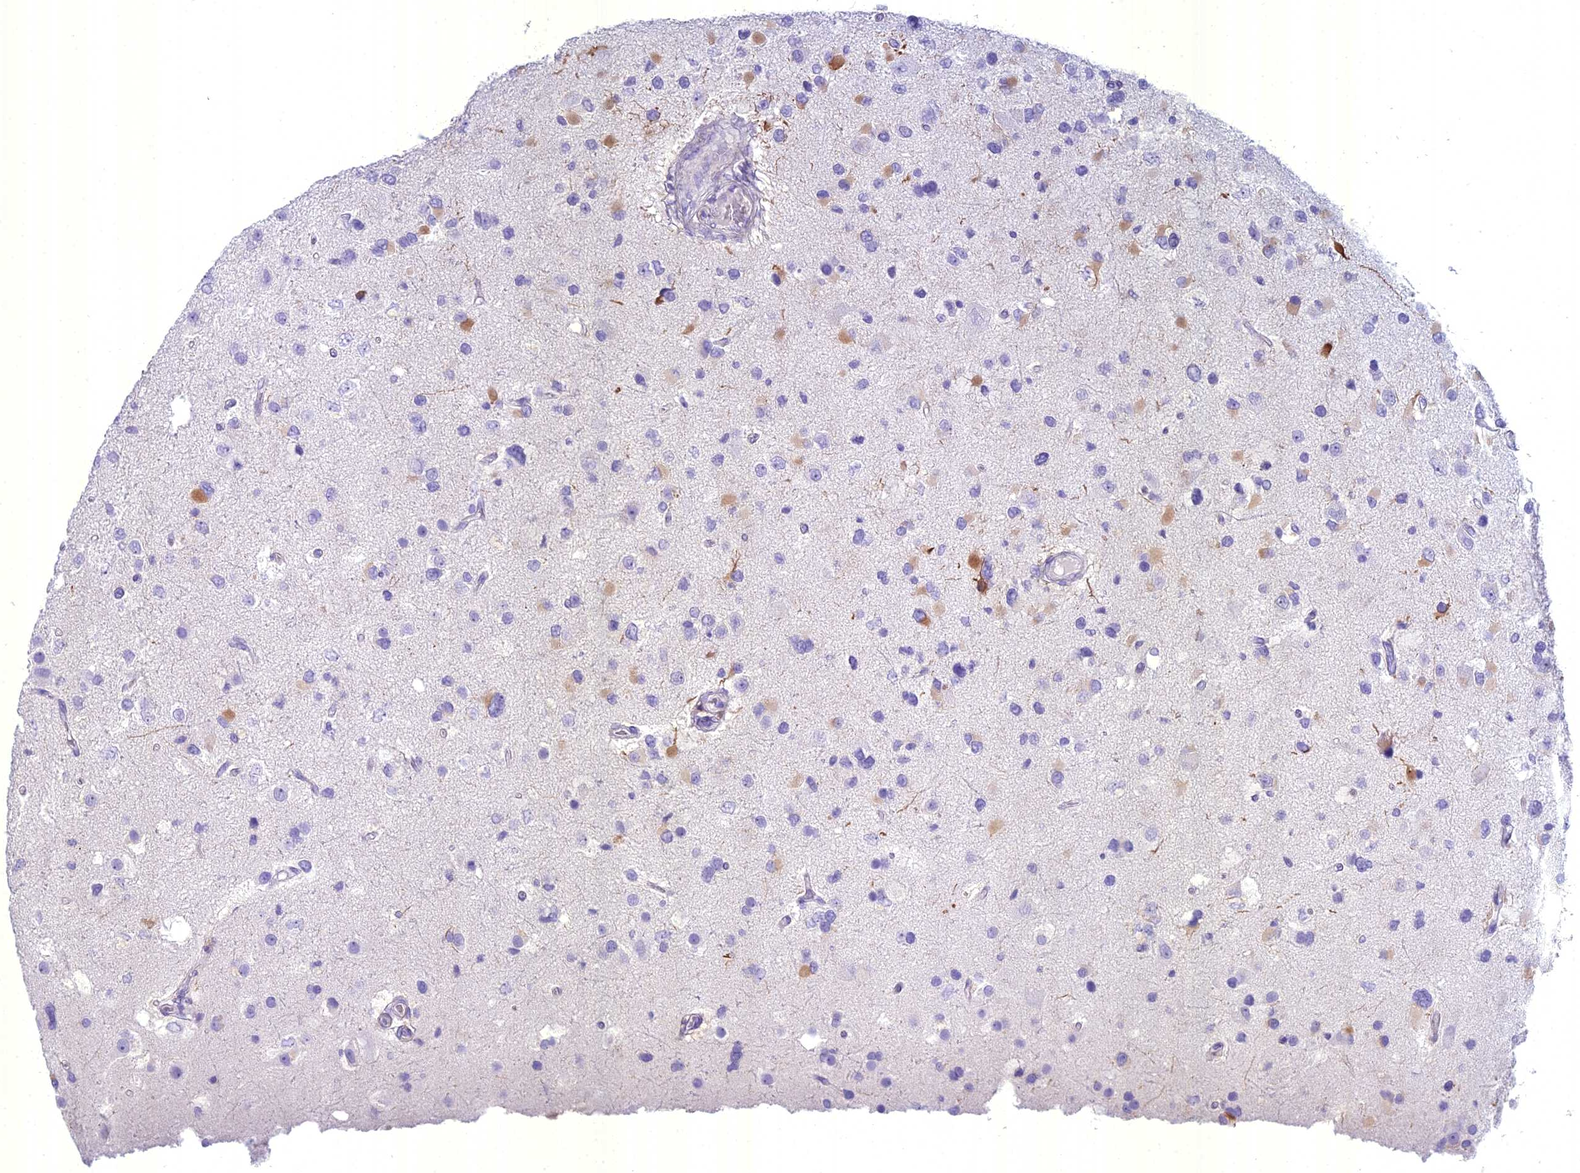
{"staining": {"intensity": "negative", "quantity": "none", "location": "none"}, "tissue": "glioma", "cell_type": "Tumor cells", "image_type": "cancer", "snomed": [{"axis": "morphology", "description": "Glioma, malignant, High grade"}, {"axis": "topography", "description": "Brain"}], "caption": "A photomicrograph of malignant glioma (high-grade) stained for a protein demonstrates no brown staining in tumor cells.", "gene": "UNC80", "patient": {"sex": "male", "age": 53}}